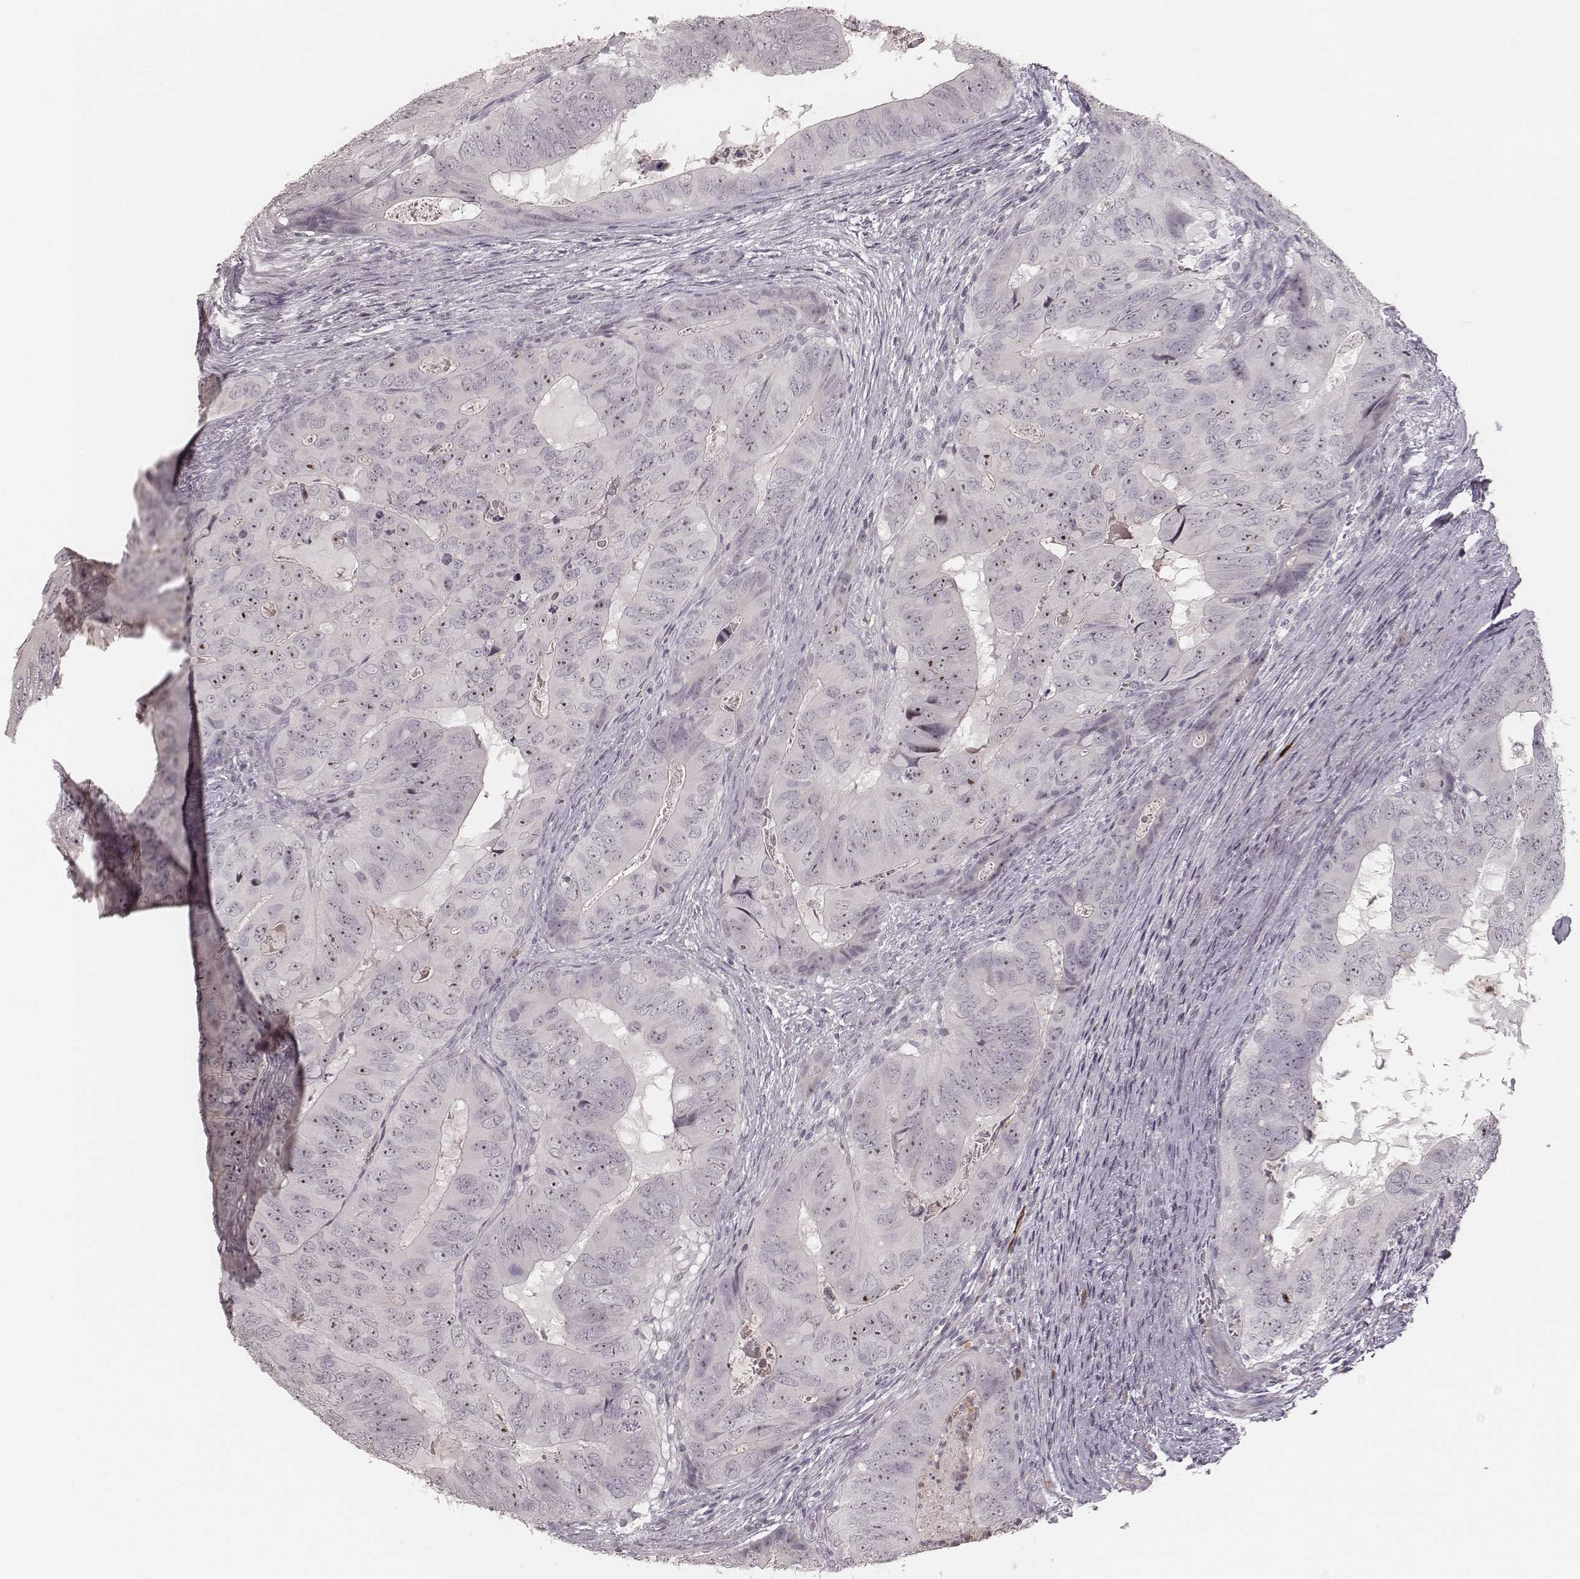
{"staining": {"intensity": "negative", "quantity": "none", "location": "none"}, "tissue": "colorectal cancer", "cell_type": "Tumor cells", "image_type": "cancer", "snomed": [{"axis": "morphology", "description": "Adenocarcinoma, NOS"}, {"axis": "topography", "description": "Colon"}], "caption": "Image shows no significant protein staining in tumor cells of colorectal cancer.", "gene": "MADCAM1", "patient": {"sex": "male", "age": 79}}